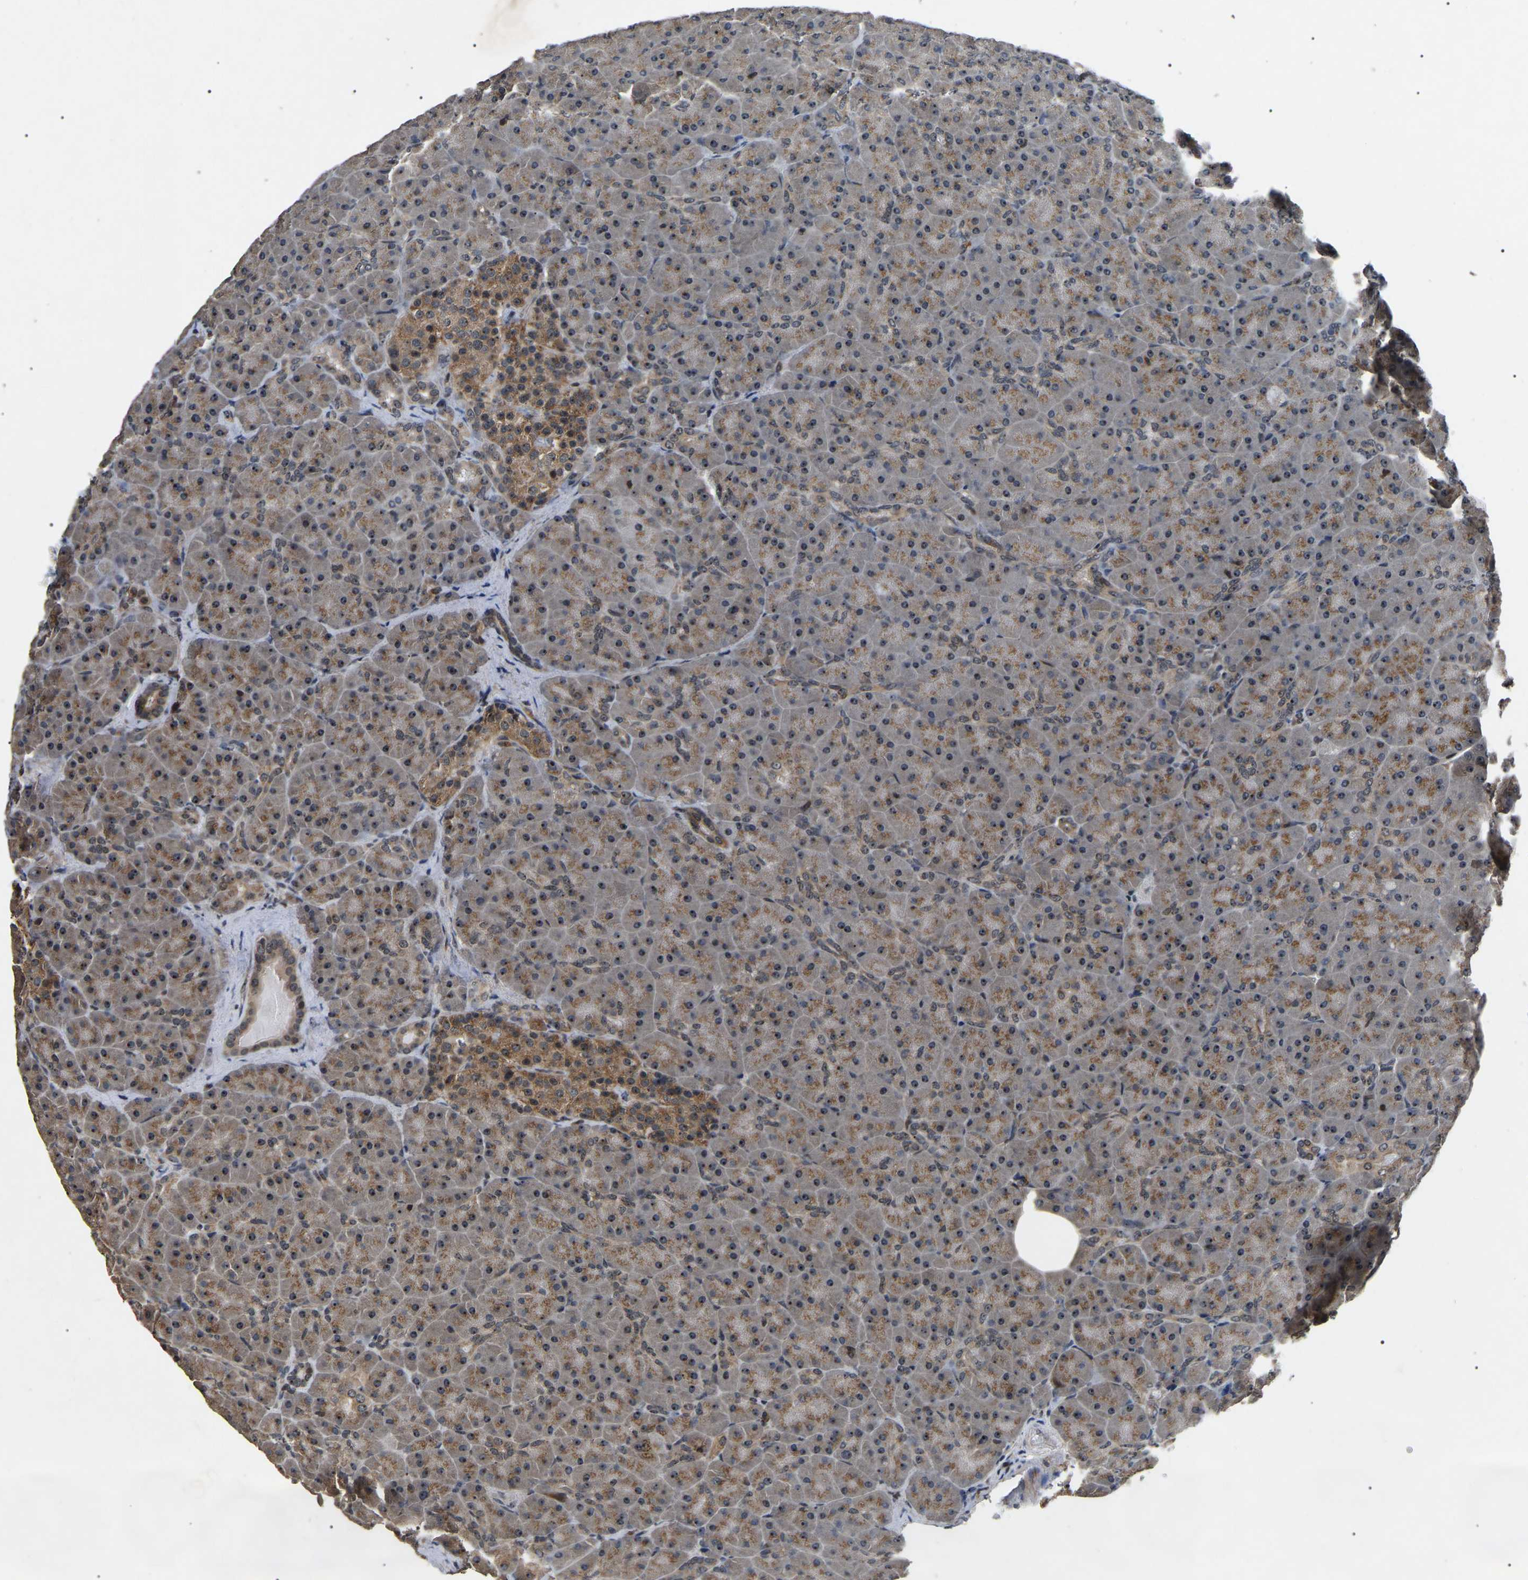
{"staining": {"intensity": "moderate", "quantity": "25%-75%", "location": "cytoplasmic/membranous,nuclear"}, "tissue": "pancreas", "cell_type": "Exocrine glandular cells", "image_type": "normal", "snomed": [{"axis": "morphology", "description": "Normal tissue, NOS"}, {"axis": "topography", "description": "Pancreas"}], "caption": "Protein staining of normal pancreas exhibits moderate cytoplasmic/membranous,nuclear positivity in approximately 25%-75% of exocrine glandular cells. Using DAB (brown) and hematoxylin (blue) stains, captured at high magnification using brightfield microscopy.", "gene": "RBM28", "patient": {"sex": "male", "age": 66}}